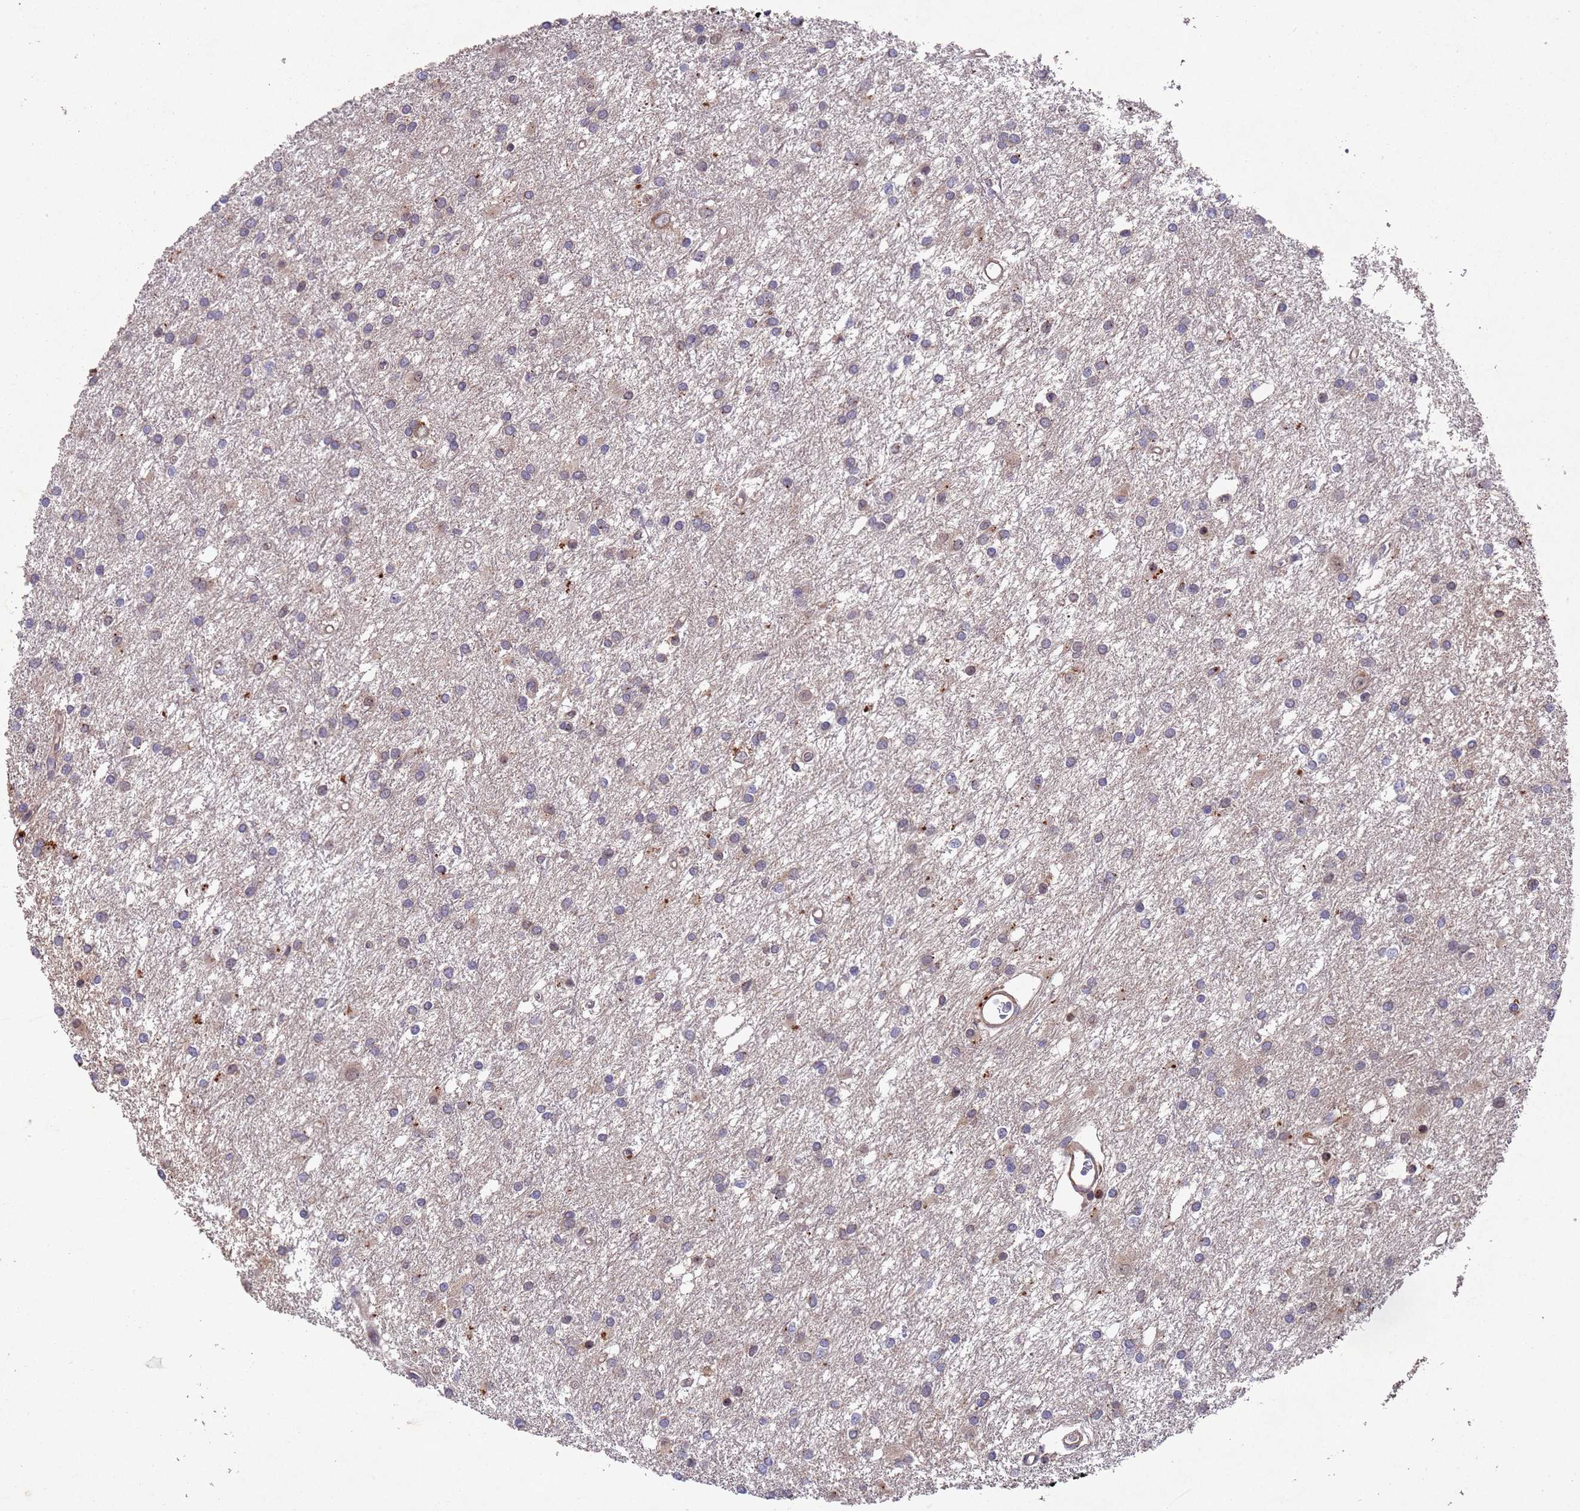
{"staining": {"intensity": "weak", "quantity": "<25%", "location": "nuclear"}, "tissue": "glioma", "cell_type": "Tumor cells", "image_type": "cancer", "snomed": [{"axis": "morphology", "description": "Glioma, malignant, High grade"}, {"axis": "topography", "description": "Brain"}], "caption": "This micrograph is of glioma stained with IHC to label a protein in brown with the nuclei are counter-stained blue. There is no staining in tumor cells. (DAB immunohistochemistry (IHC) visualized using brightfield microscopy, high magnification).", "gene": "TBK1", "patient": {"sex": "female", "age": 50}}